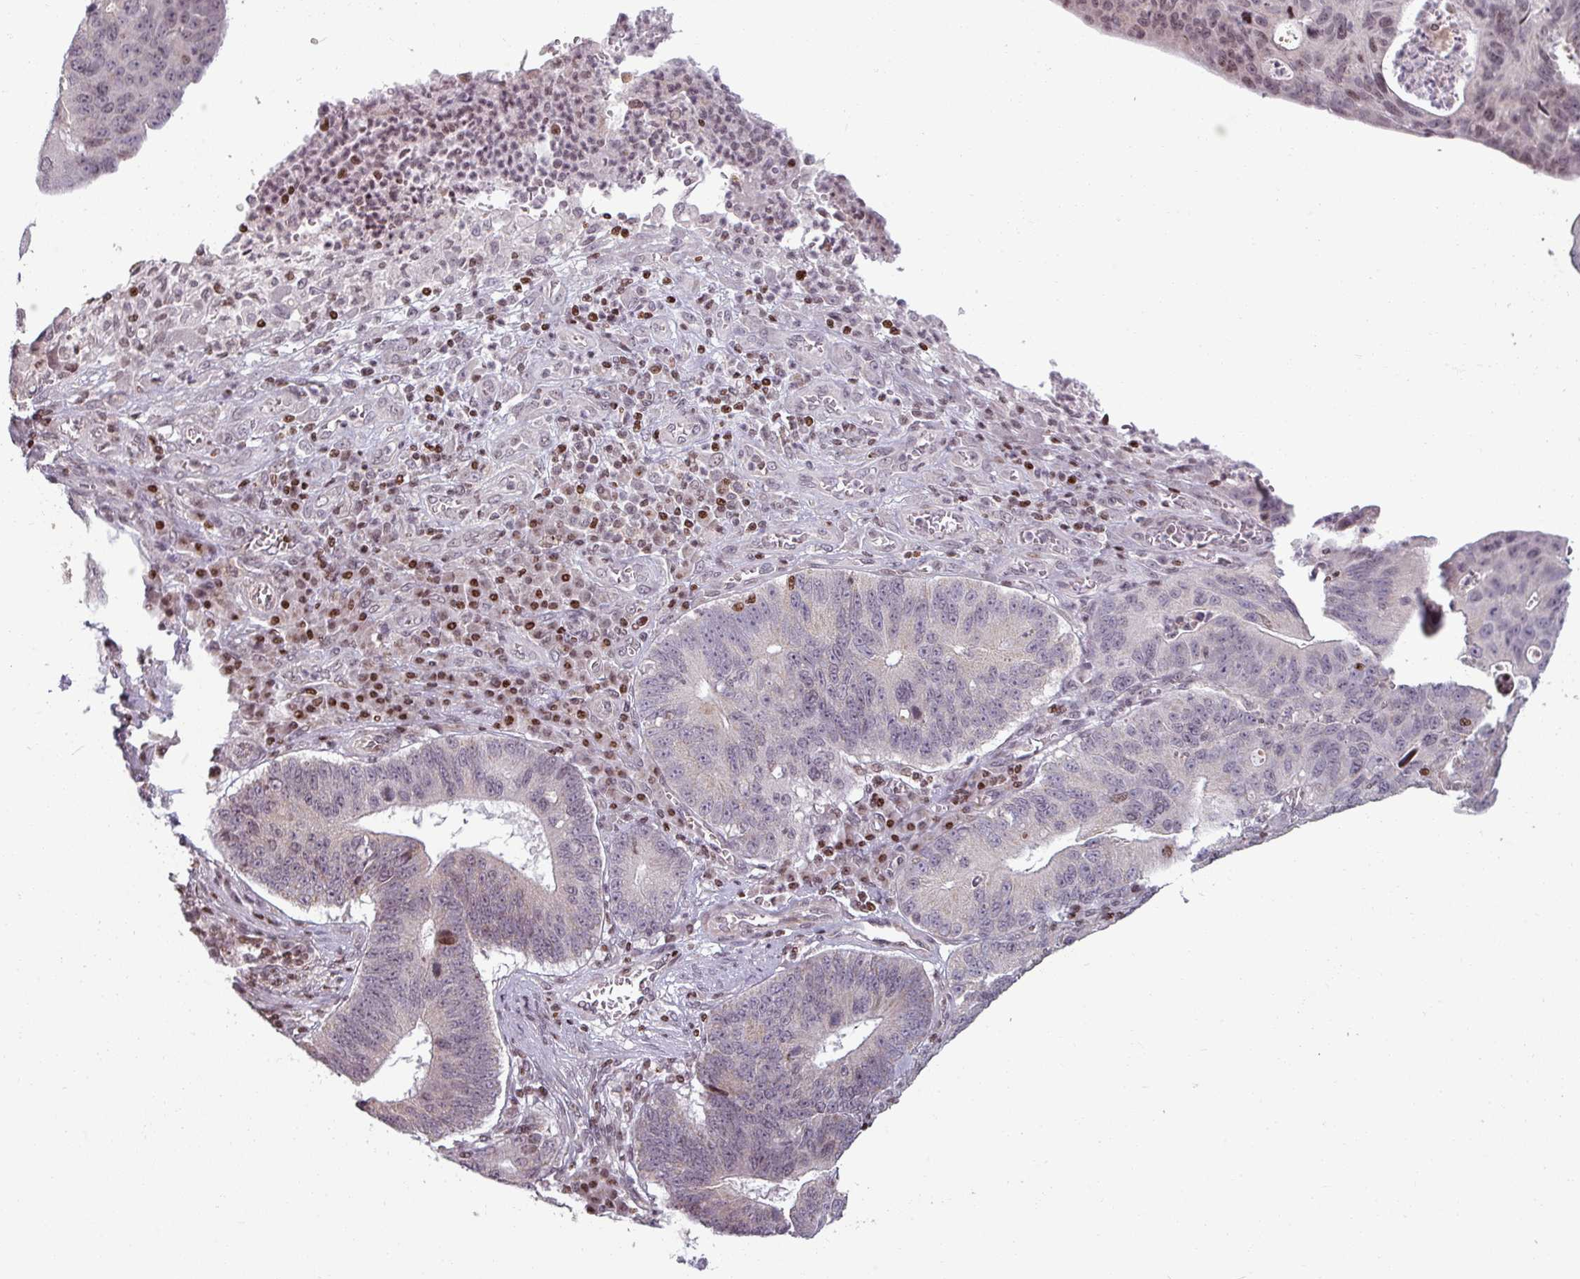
{"staining": {"intensity": "moderate", "quantity": "<25%", "location": "cytoplasmic/membranous"}, "tissue": "stomach cancer", "cell_type": "Tumor cells", "image_type": "cancer", "snomed": [{"axis": "morphology", "description": "Adenocarcinoma, NOS"}, {"axis": "topography", "description": "Stomach"}], "caption": "The histopathology image shows staining of stomach cancer, revealing moderate cytoplasmic/membranous protein expression (brown color) within tumor cells.", "gene": "NCOR1", "patient": {"sex": "male", "age": 59}}